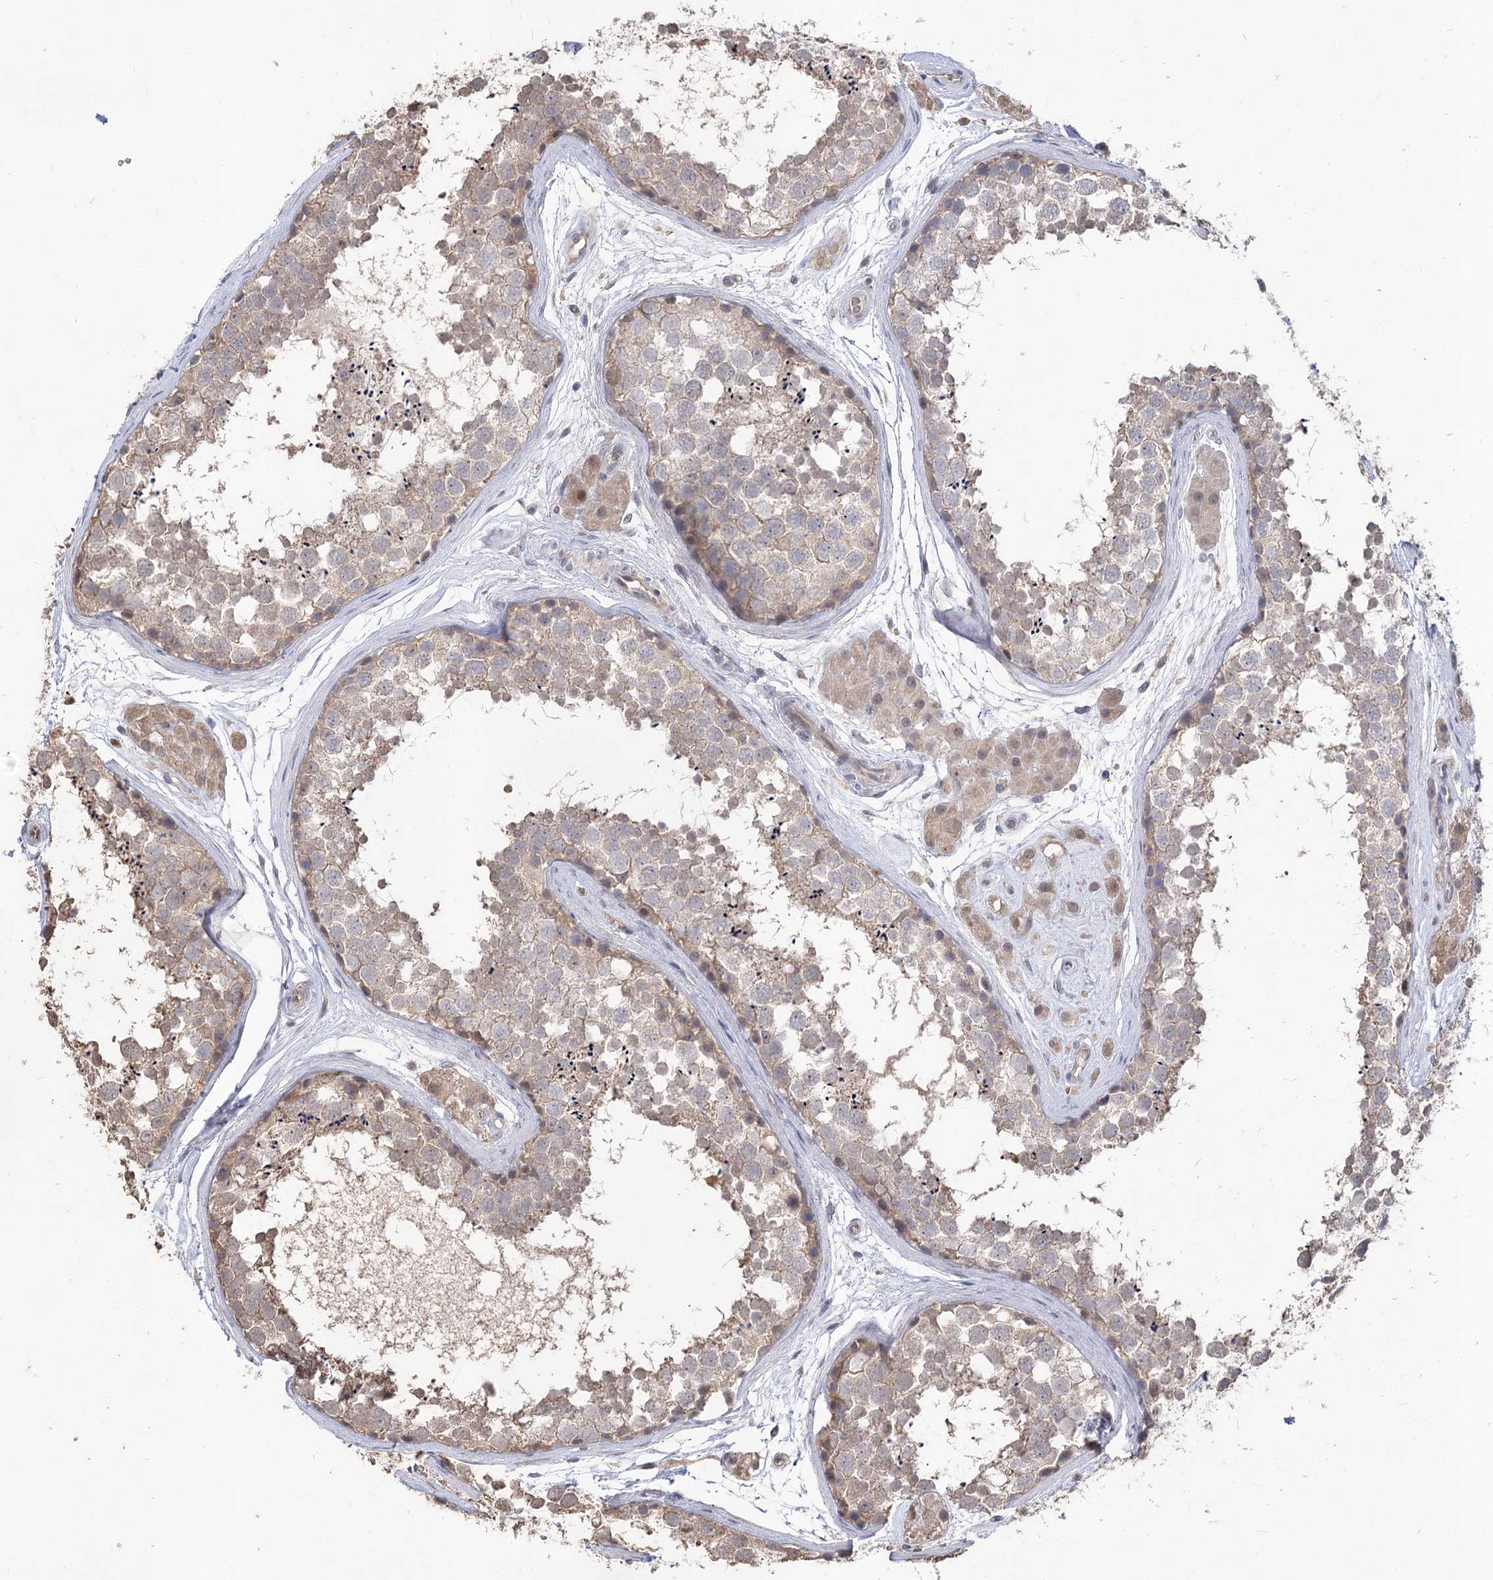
{"staining": {"intensity": "weak", "quantity": "25%-75%", "location": "cytoplasmic/membranous"}, "tissue": "testis", "cell_type": "Cells in seminiferous ducts", "image_type": "normal", "snomed": [{"axis": "morphology", "description": "Normal tissue, NOS"}, {"axis": "topography", "description": "Testis"}], "caption": "IHC staining of normal testis, which reveals low levels of weak cytoplasmic/membranous staining in about 25%-75% of cells in seminiferous ducts indicating weak cytoplasmic/membranous protein positivity. The staining was performed using DAB (brown) for protein detection and nuclei were counterstained in hematoxylin (blue).", "gene": "R3HDM2", "patient": {"sex": "male", "age": 56}}